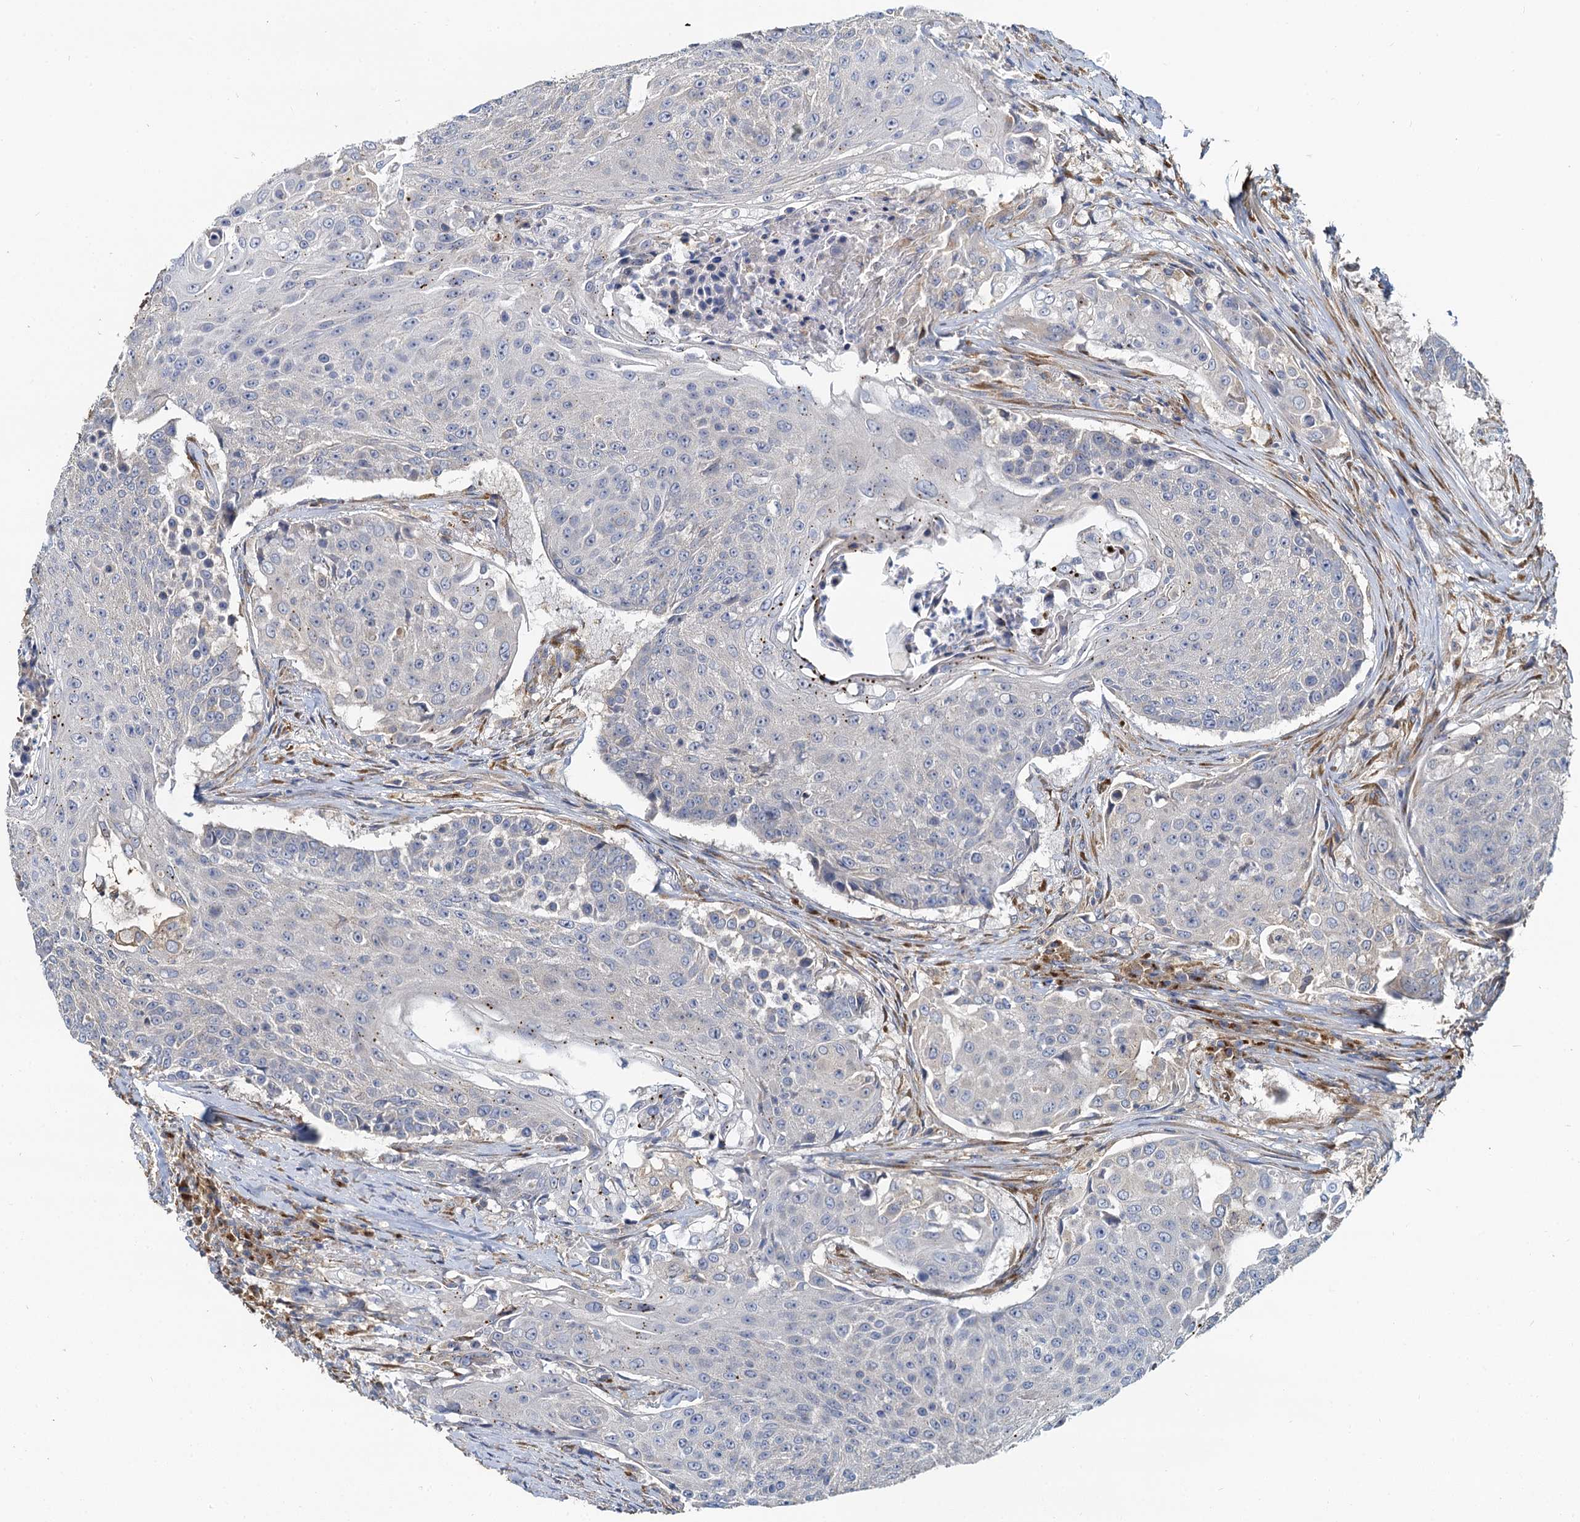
{"staining": {"intensity": "negative", "quantity": "none", "location": "none"}, "tissue": "urothelial cancer", "cell_type": "Tumor cells", "image_type": "cancer", "snomed": [{"axis": "morphology", "description": "Urothelial carcinoma, High grade"}, {"axis": "topography", "description": "Urinary bladder"}], "caption": "Immunohistochemistry (IHC) of human urothelial cancer shows no staining in tumor cells. The staining was performed using DAB (3,3'-diaminobenzidine) to visualize the protein expression in brown, while the nuclei were stained in blue with hematoxylin (Magnification: 20x).", "gene": "NKAPD1", "patient": {"sex": "female", "age": 63}}